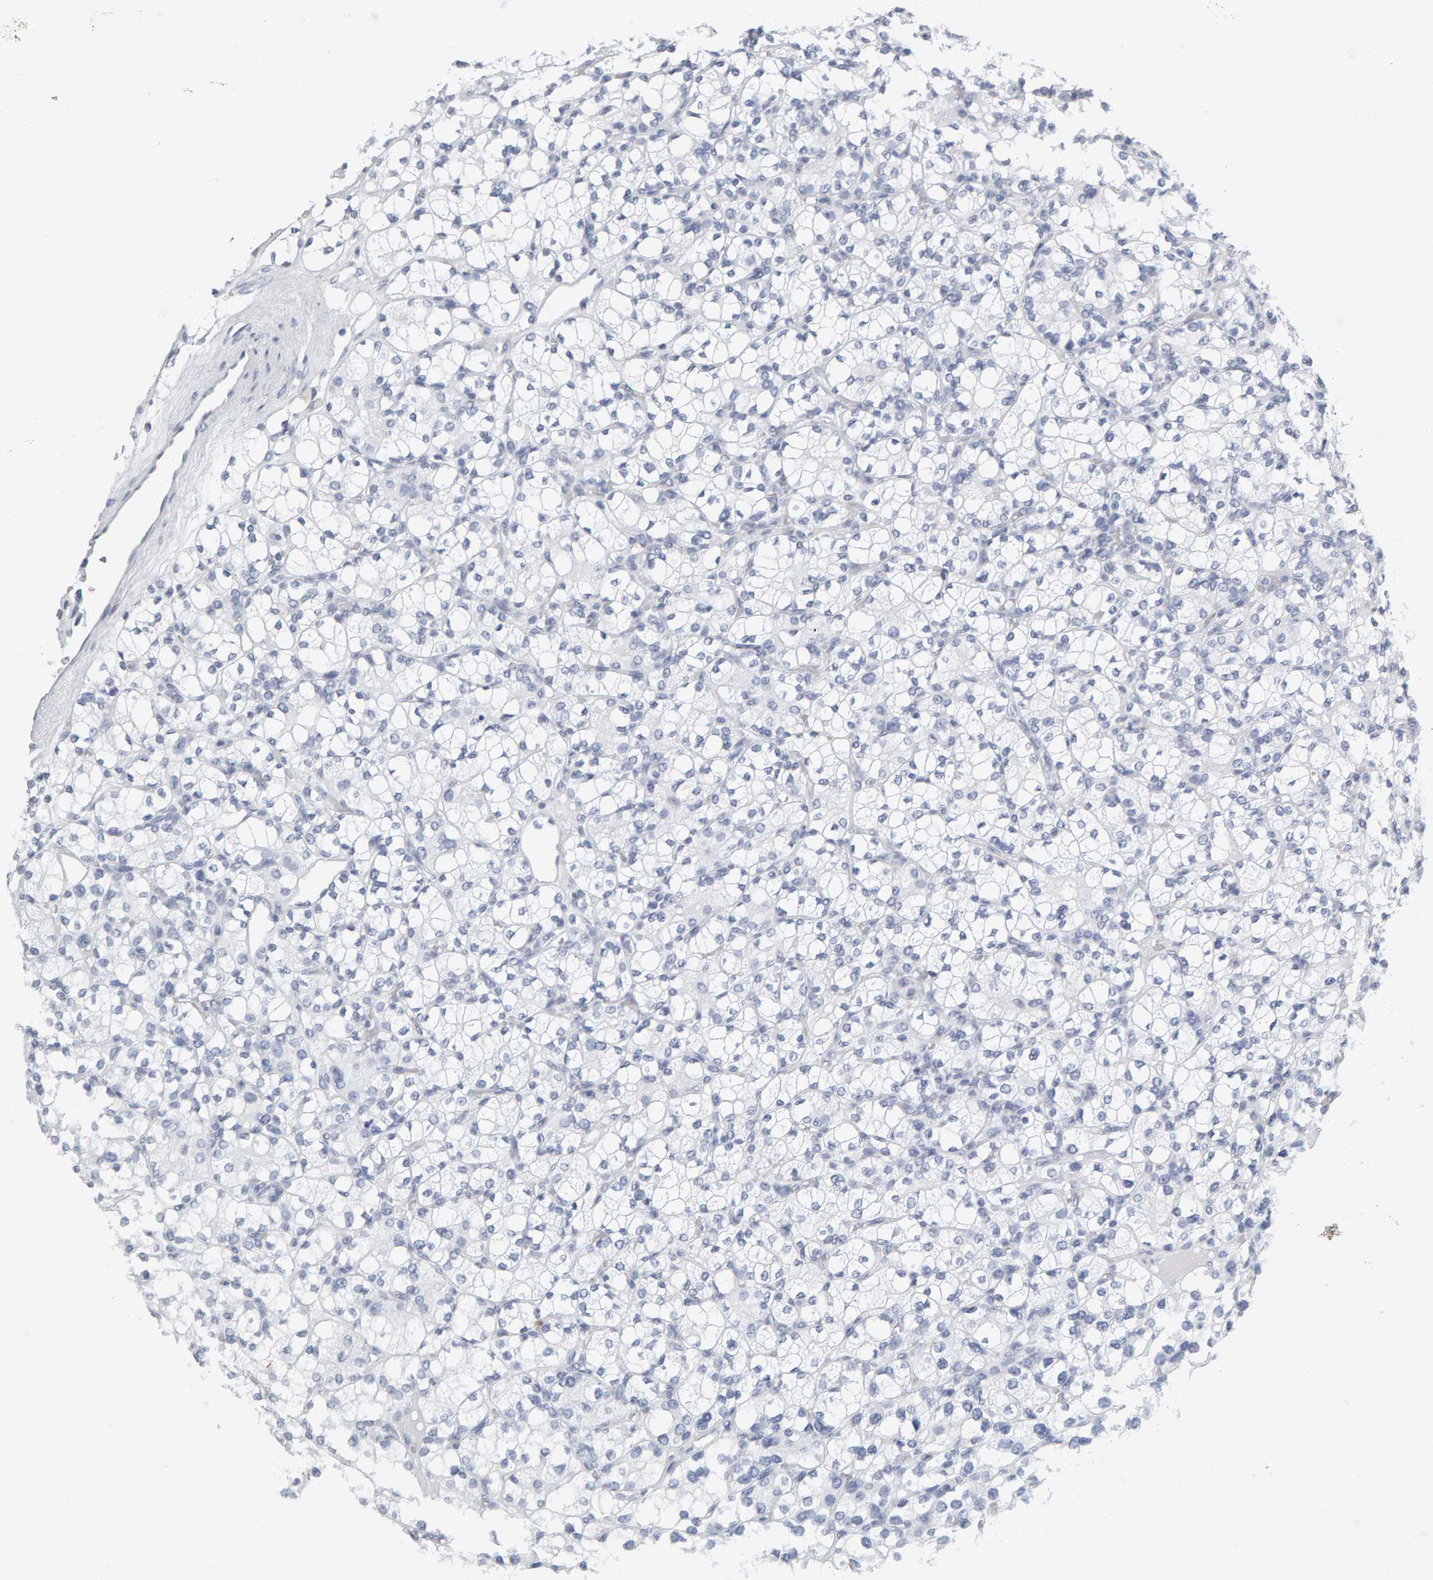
{"staining": {"intensity": "negative", "quantity": "none", "location": "none"}, "tissue": "renal cancer", "cell_type": "Tumor cells", "image_type": "cancer", "snomed": [{"axis": "morphology", "description": "Adenocarcinoma, NOS"}, {"axis": "topography", "description": "Kidney"}], "caption": "Immunohistochemistry micrograph of neoplastic tissue: adenocarcinoma (renal) stained with DAB shows no significant protein expression in tumor cells.", "gene": "SPACA3", "patient": {"sex": "male", "age": 77}}